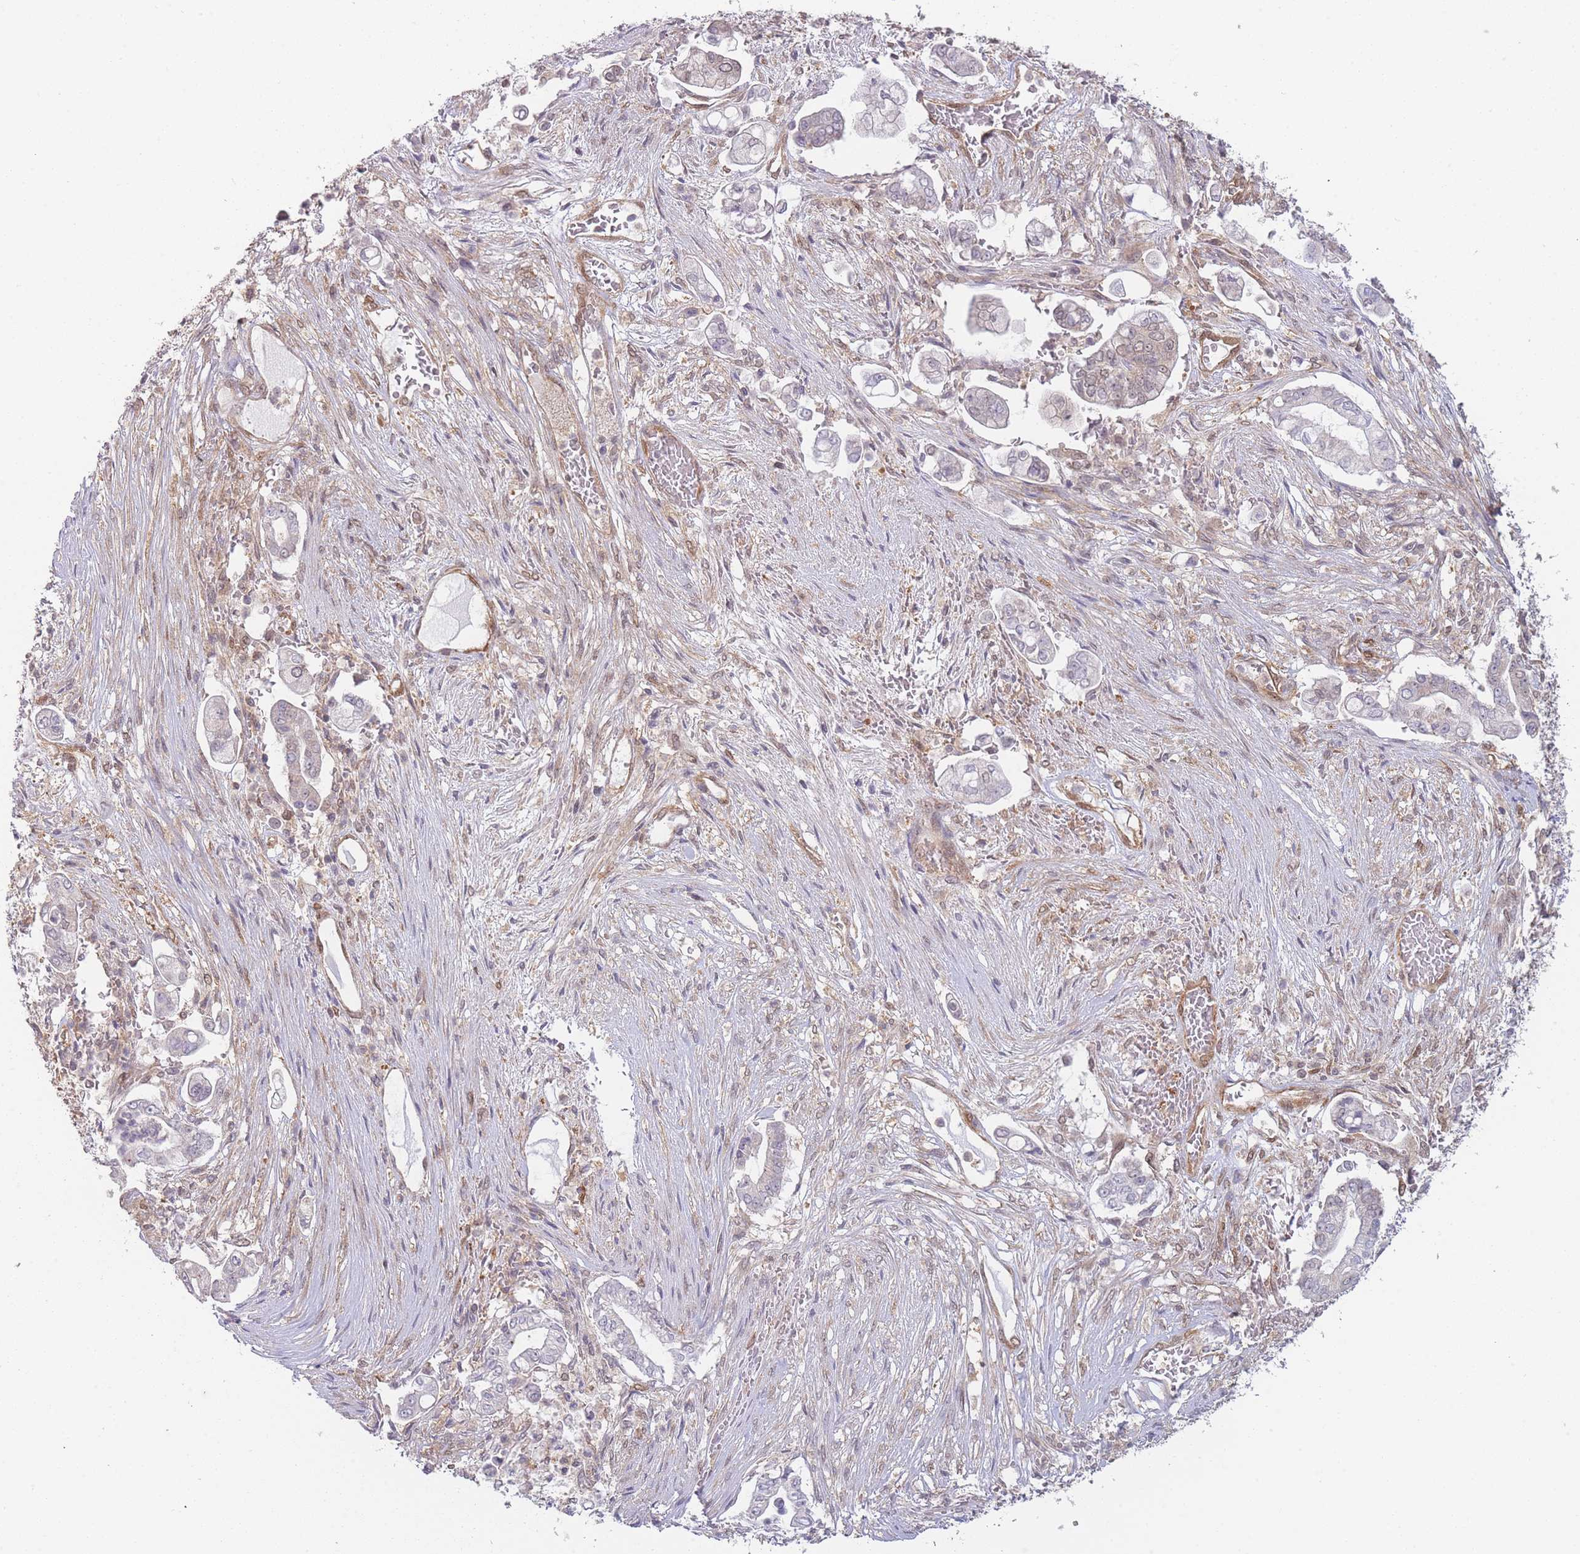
{"staining": {"intensity": "weak", "quantity": "25%-75%", "location": "cytoplasmic/membranous,nuclear"}, "tissue": "pancreatic cancer", "cell_type": "Tumor cells", "image_type": "cancer", "snomed": [{"axis": "morphology", "description": "Adenocarcinoma, NOS"}, {"axis": "topography", "description": "Pancreas"}], "caption": "Weak cytoplasmic/membranous and nuclear protein positivity is seen in approximately 25%-75% of tumor cells in pancreatic adenocarcinoma.", "gene": "MRI1", "patient": {"sex": "female", "age": 69}}